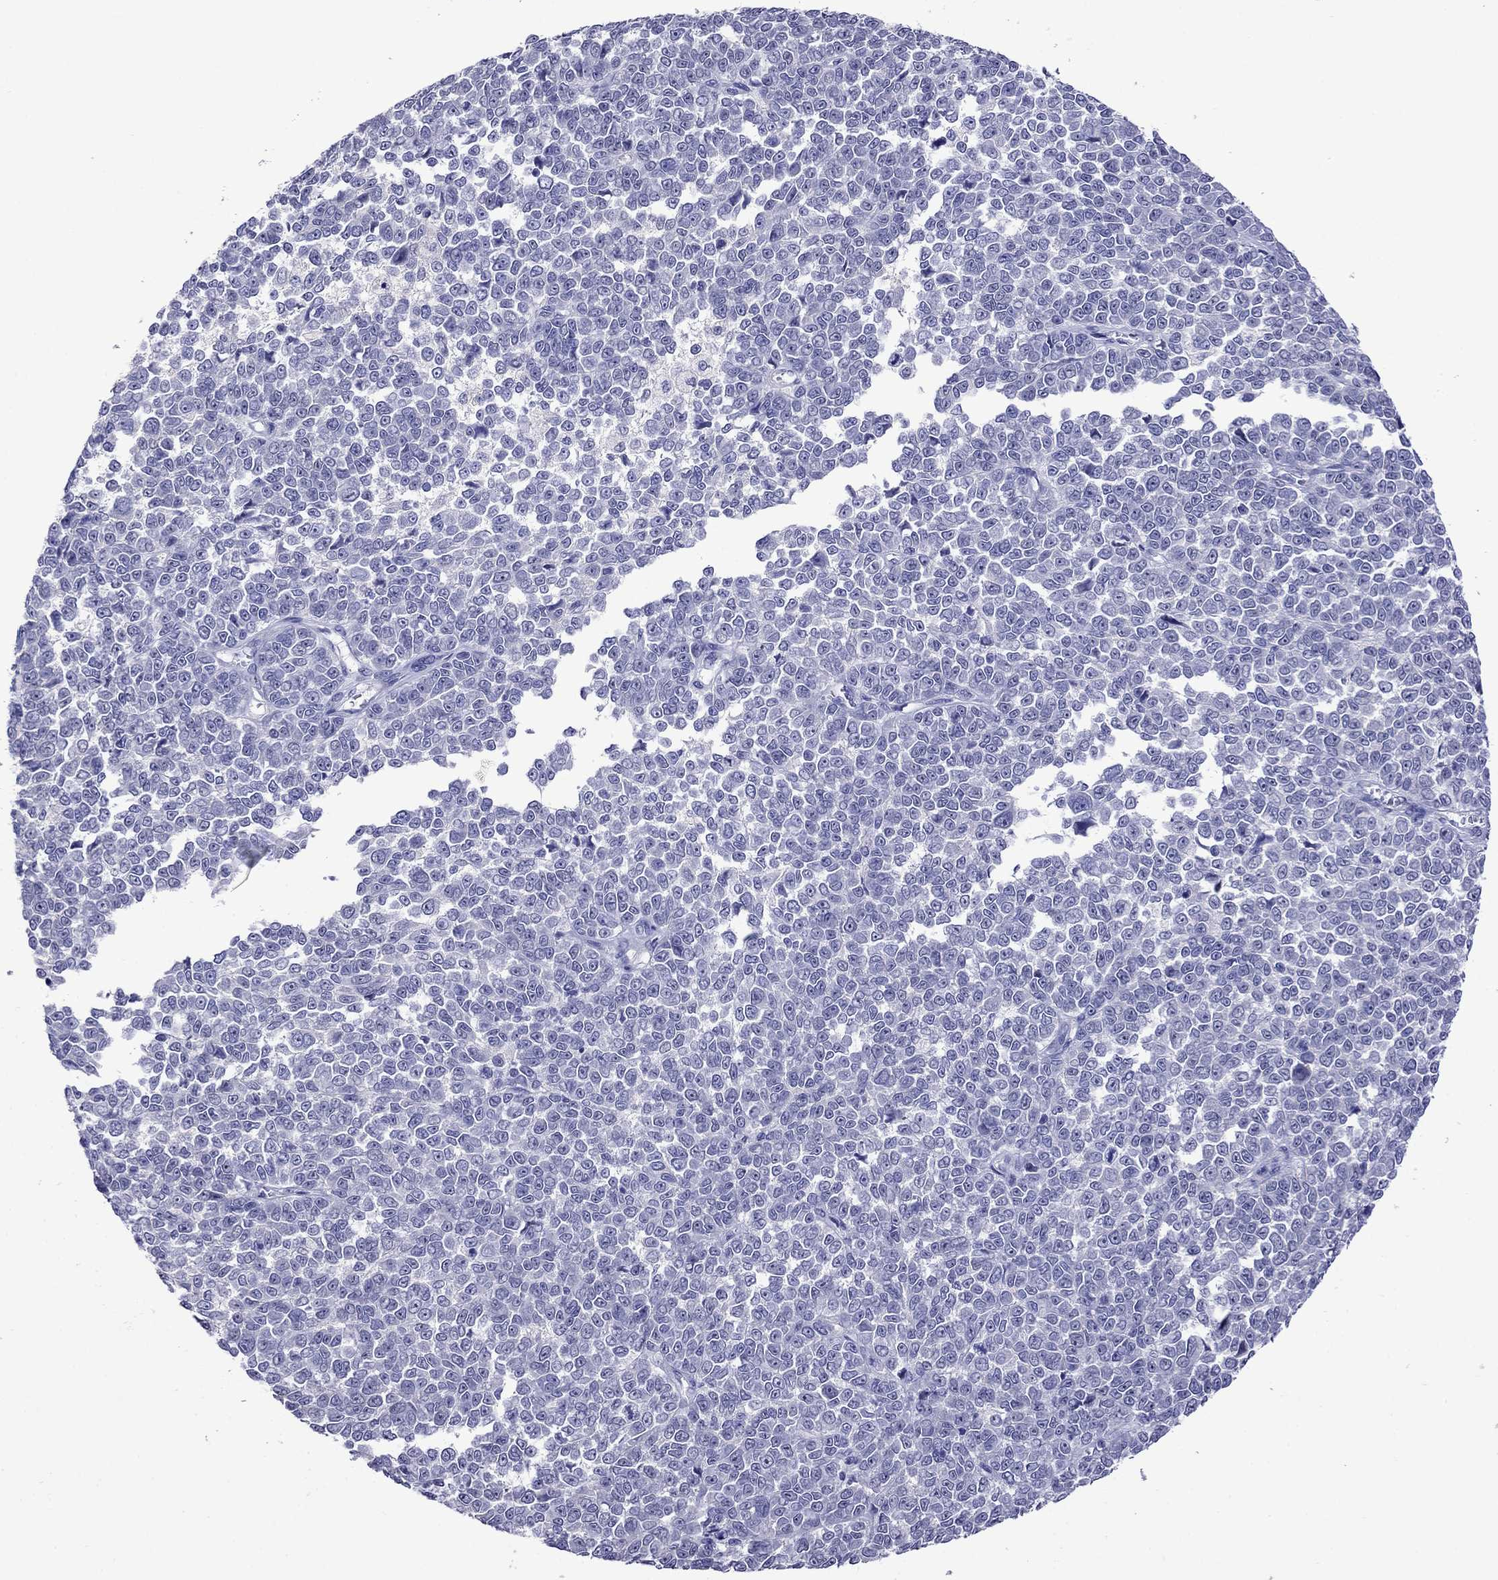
{"staining": {"intensity": "negative", "quantity": "none", "location": "none"}, "tissue": "melanoma", "cell_type": "Tumor cells", "image_type": "cancer", "snomed": [{"axis": "morphology", "description": "Malignant melanoma, NOS"}, {"axis": "topography", "description": "Skin"}], "caption": "A high-resolution micrograph shows IHC staining of melanoma, which exhibits no significant expression in tumor cells.", "gene": "SCG2", "patient": {"sex": "female", "age": 95}}